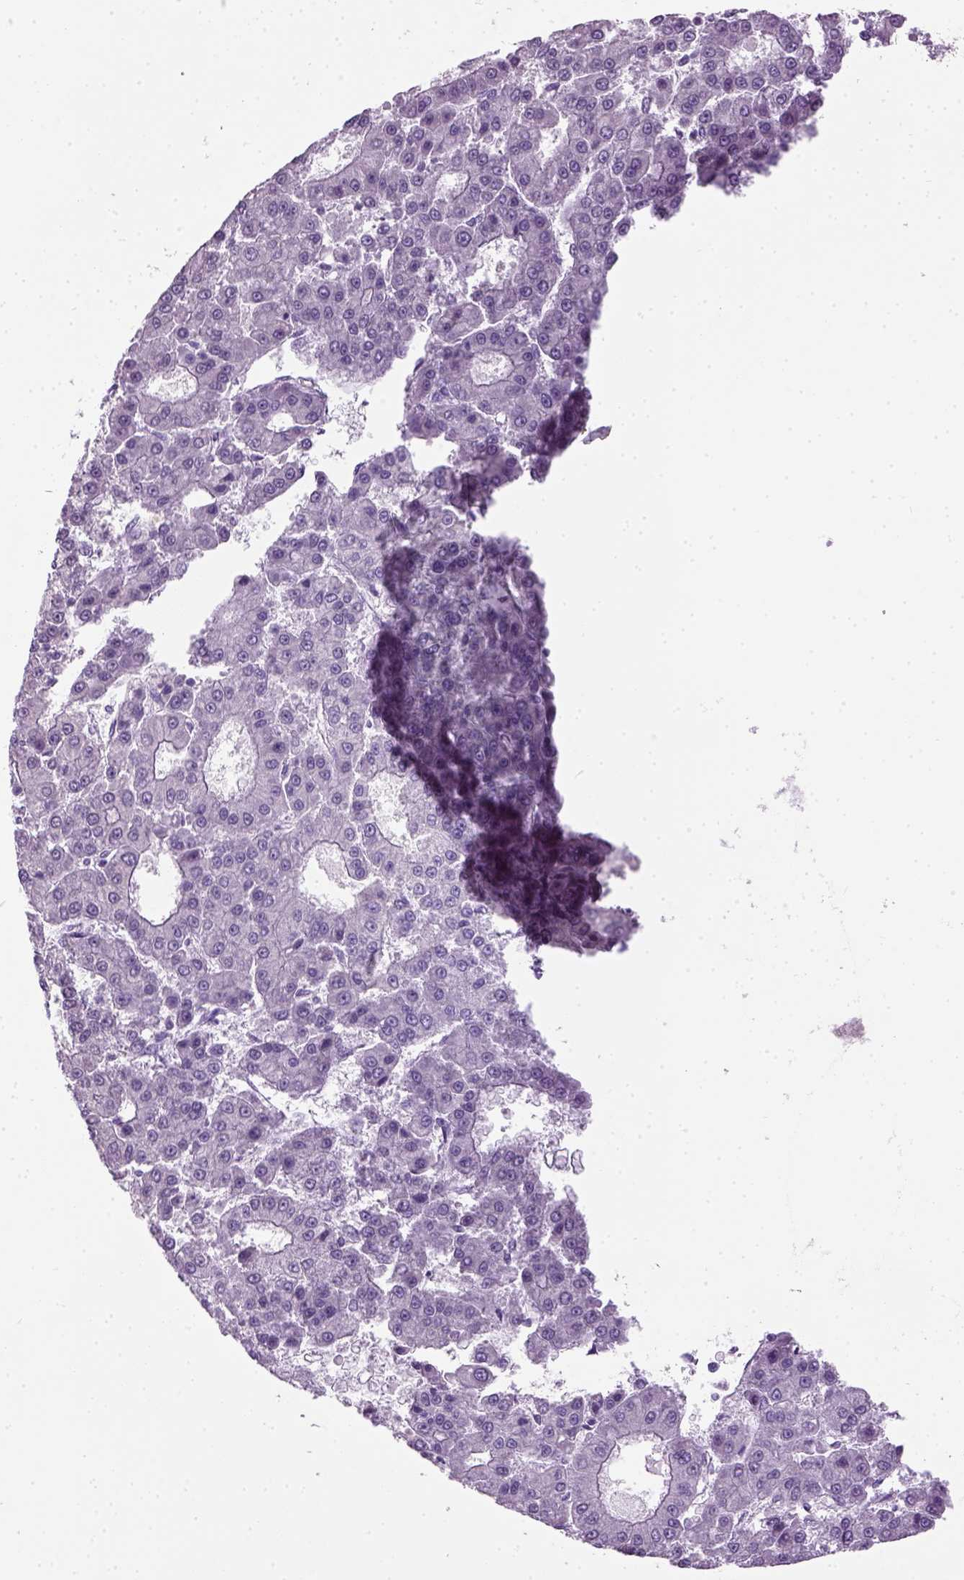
{"staining": {"intensity": "negative", "quantity": "none", "location": "none"}, "tissue": "liver cancer", "cell_type": "Tumor cells", "image_type": "cancer", "snomed": [{"axis": "morphology", "description": "Carcinoma, Hepatocellular, NOS"}, {"axis": "topography", "description": "Liver"}], "caption": "The micrograph reveals no staining of tumor cells in liver cancer.", "gene": "GABRB2", "patient": {"sex": "male", "age": 70}}